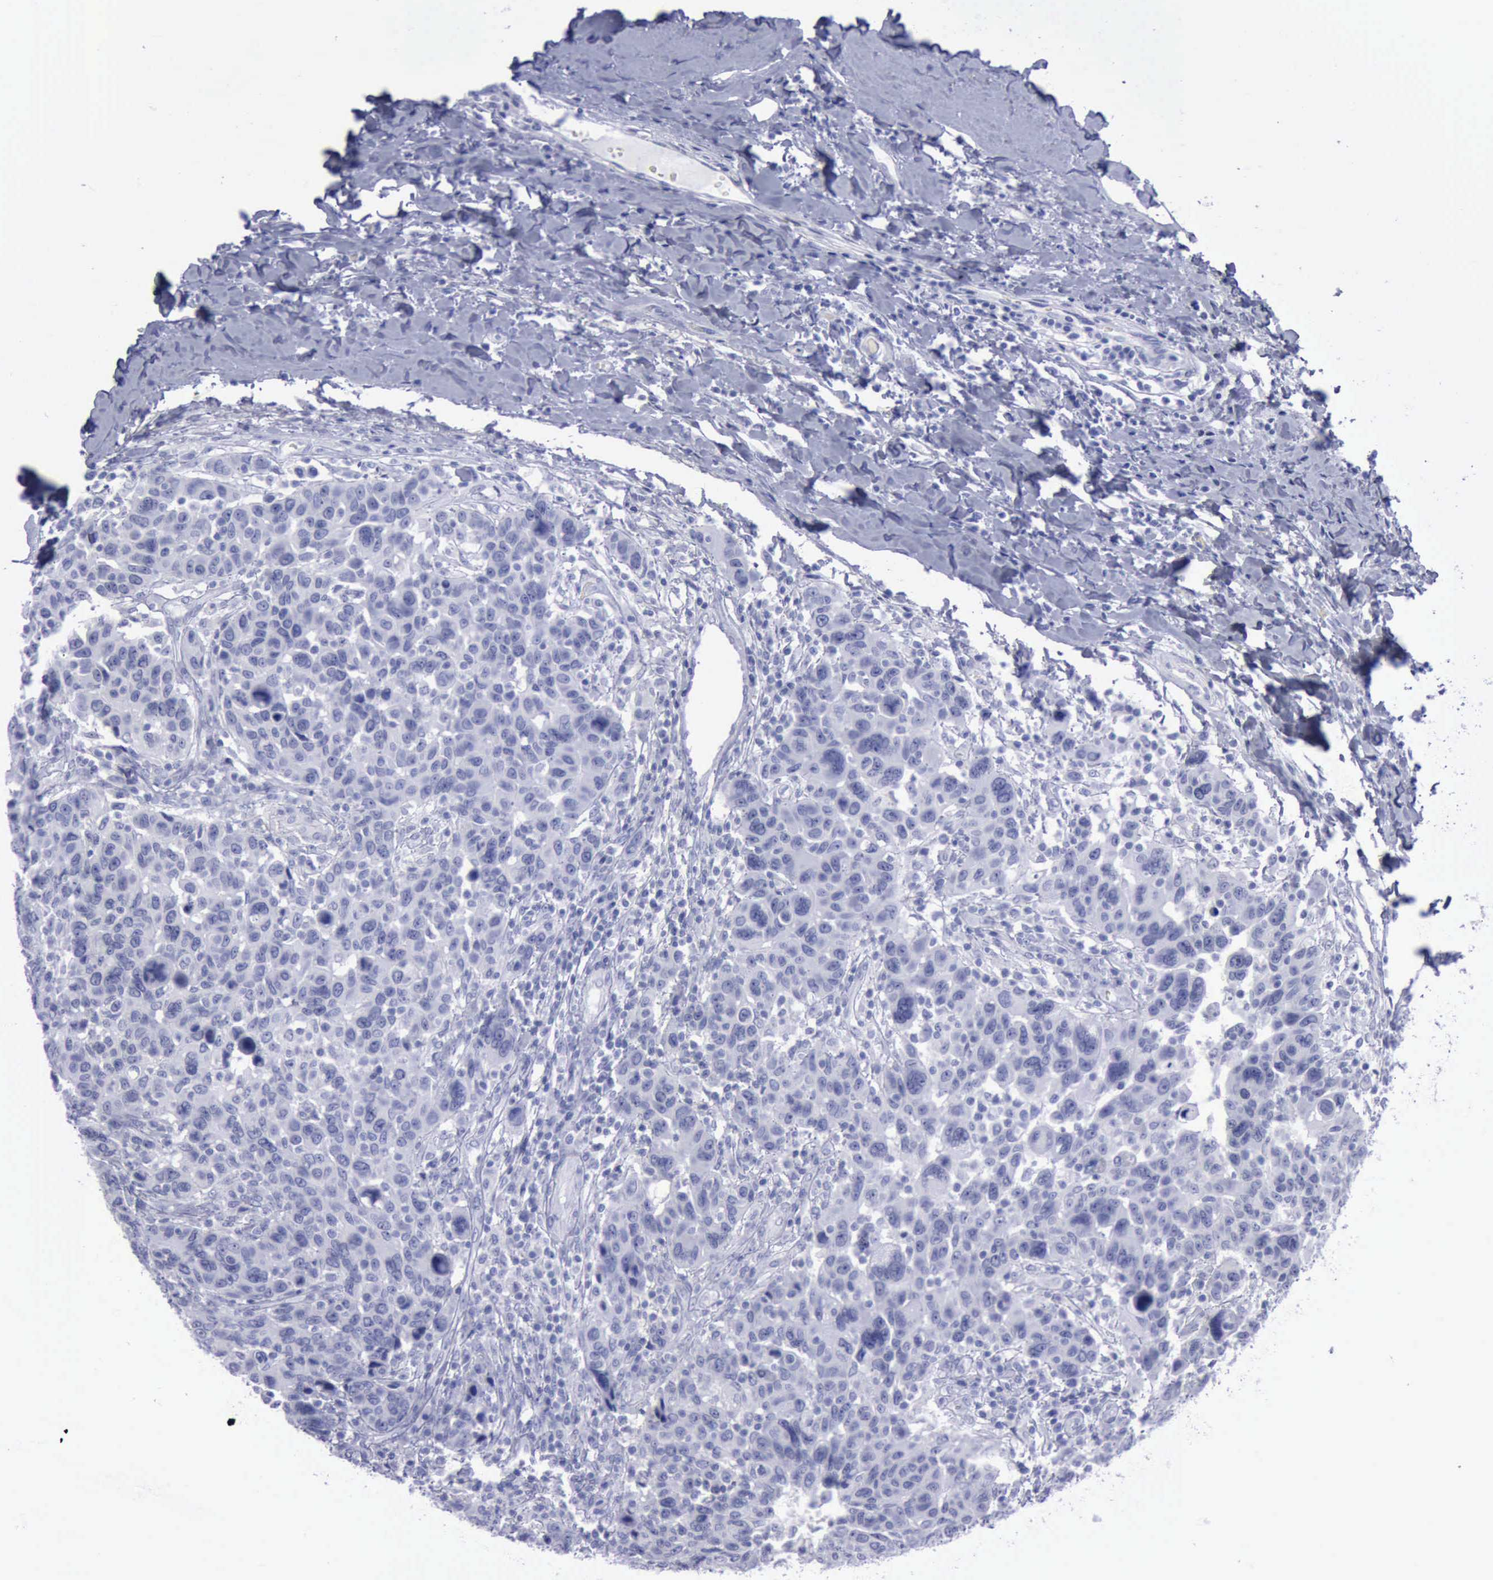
{"staining": {"intensity": "negative", "quantity": "none", "location": "none"}, "tissue": "breast cancer", "cell_type": "Tumor cells", "image_type": "cancer", "snomed": [{"axis": "morphology", "description": "Duct carcinoma"}, {"axis": "topography", "description": "Breast"}], "caption": "Immunohistochemical staining of breast cancer exhibits no significant positivity in tumor cells. The staining was performed using DAB (3,3'-diaminobenzidine) to visualize the protein expression in brown, while the nuclei were stained in blue with hematoxylin (Magnification: 20x).", "gene": "KRT13", "patient": {"sex": "female", "age": 37}}